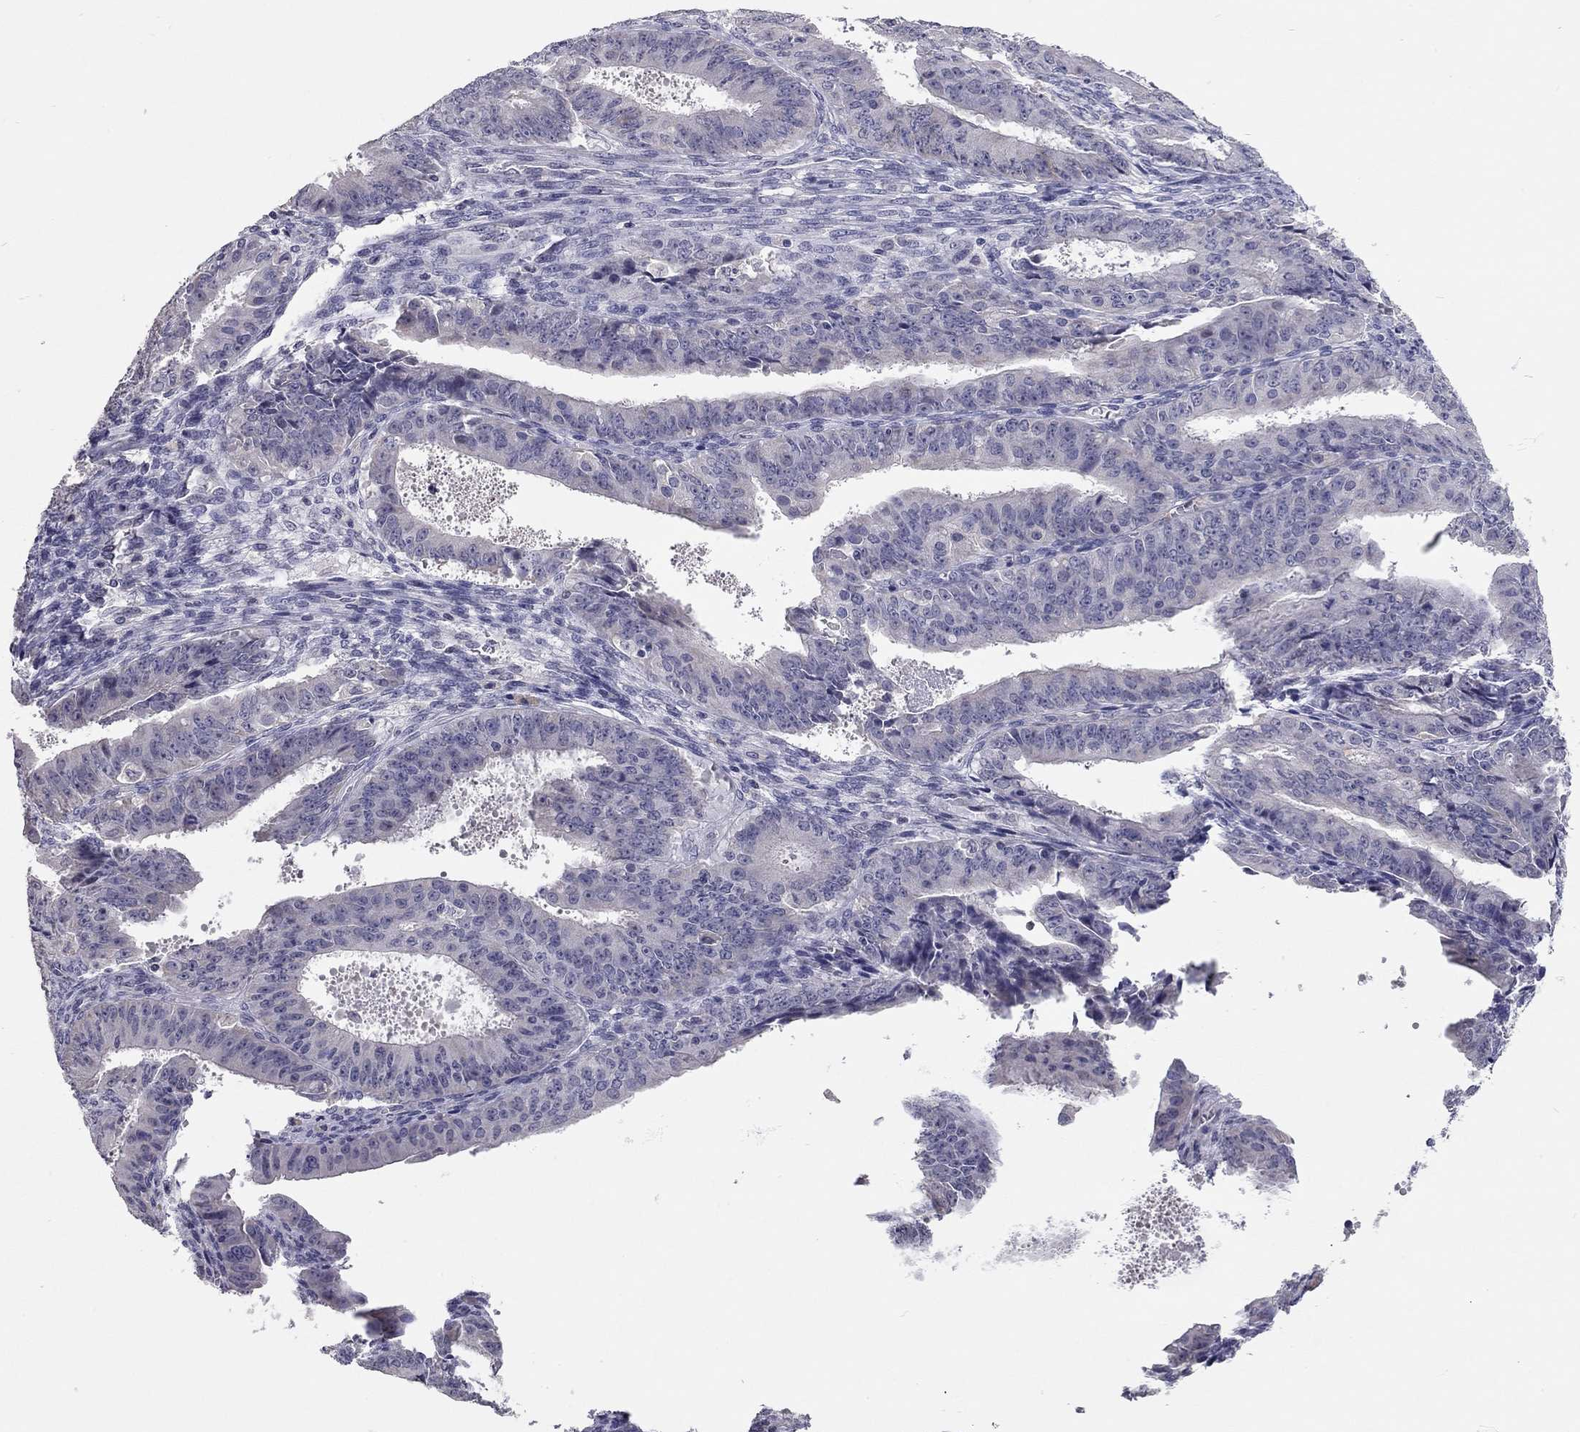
{"staining": {"intensity": "negative", "quantity": "none", "location": "none"}, "tissue": "ovarian cancer", "cell_type": "Tumor cells", "image_type": "cancer", "snomed": [{"axis": "morphology", "description": "Carcinoma, endometroid"}, {"axis": "topography", "description": "Ovary"}], "caption": "The micrograph demonstrates no significant positivity in tumor cells of endometroid carcinoma (ovarian).", "gene": "SCARB1", "patient": {"sex": "female", "age": 42}}